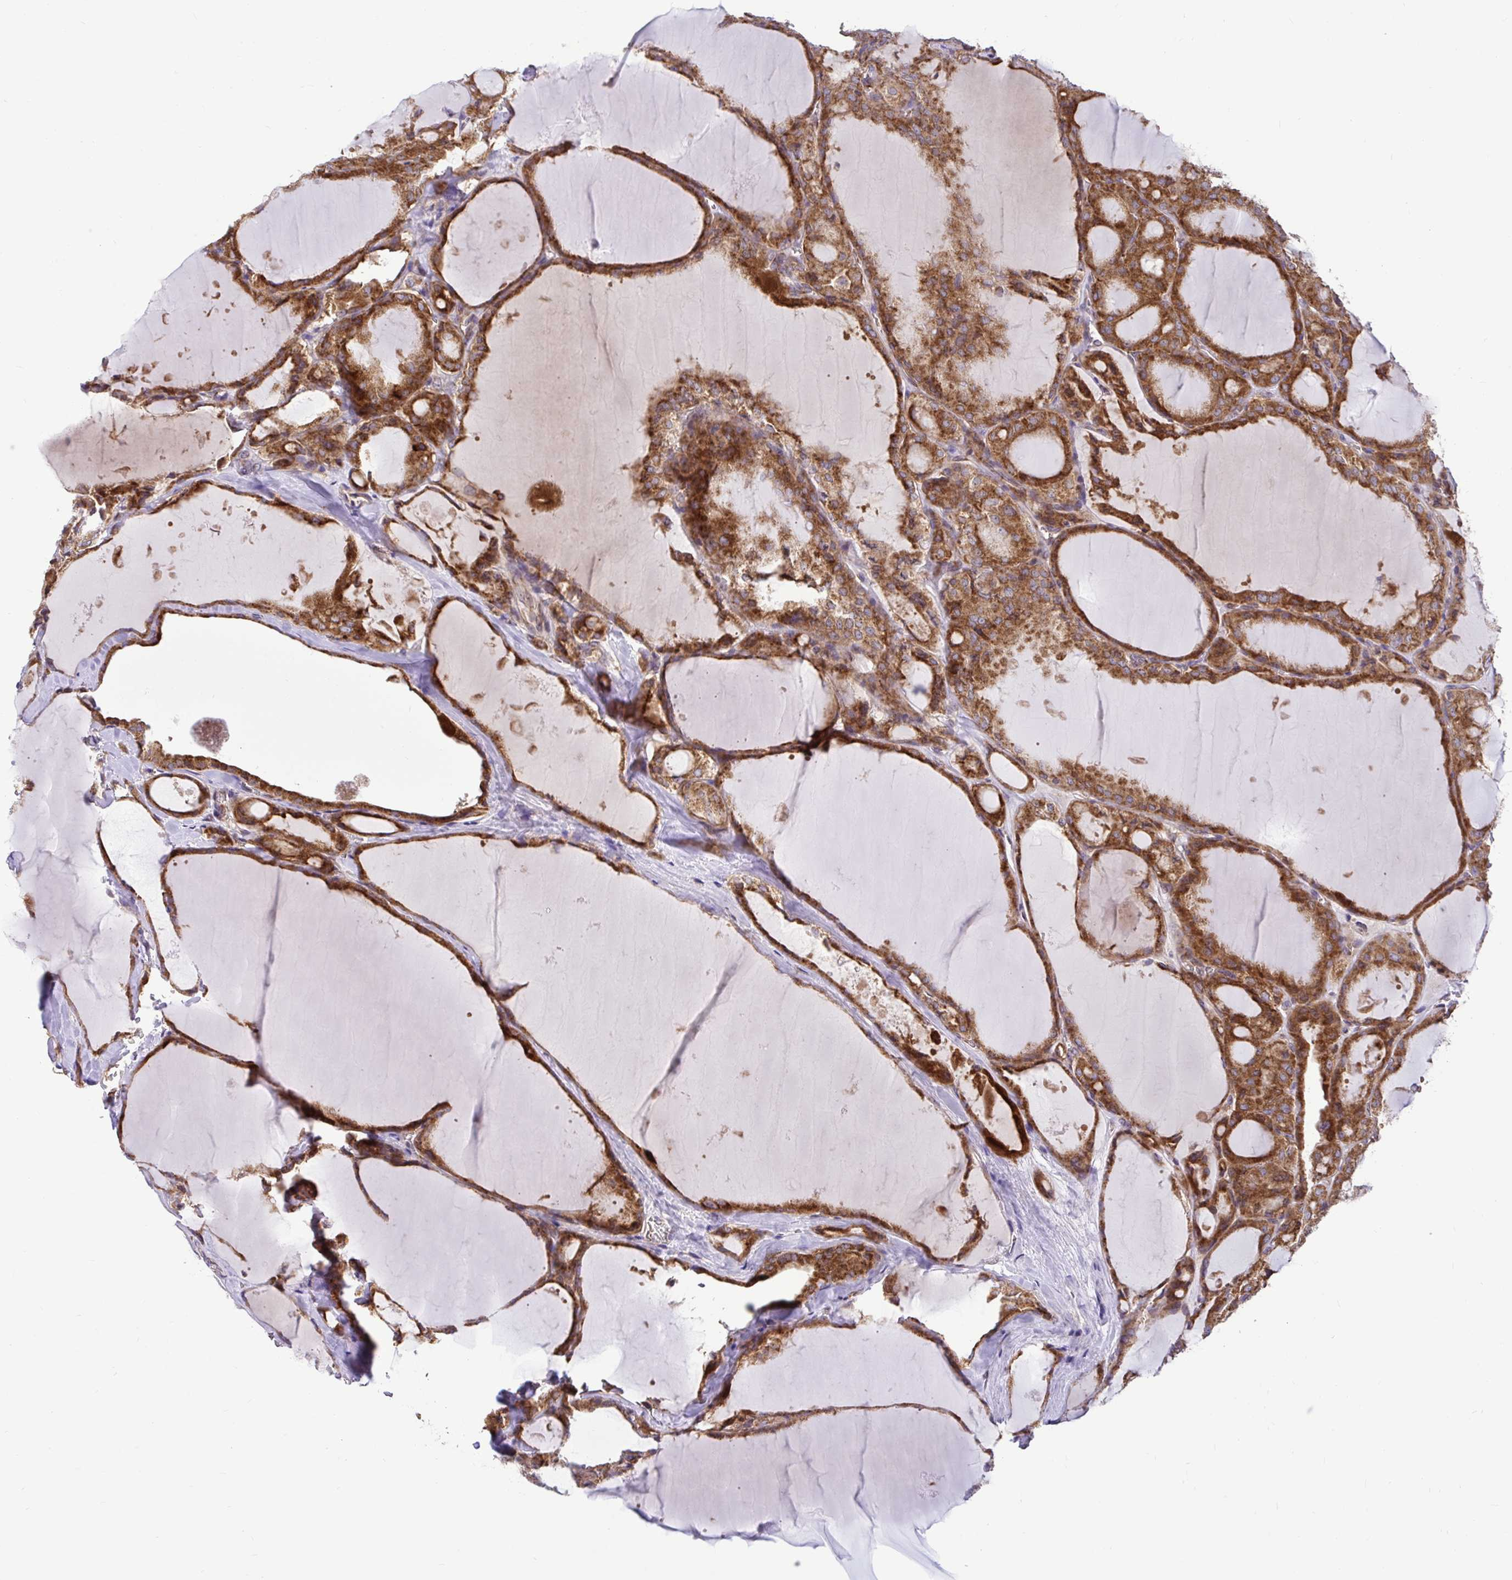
{"staining": {"intensity": "strong", "quantity": ">75%", "location": "cytoplasmic/membranous"}, "tissue": "thyroid cancer", "cell_type": "Tumor cells", "image_type": "cancer", "snomed": [{"axis": "morphology", "description": "Papillary adenocarcinoma, NOS"}, {"axis": "topography", "description": "Thyroid gland"}], "caption": "The immunohistochemical stain shows strong cytoplasmic/membranous expression in tumor cells of thyroid cancer (papillary adenocarcinoma) tissue. (IHC, brightfield microscopy, high magnification).", "gene": "VTI1B", "patient": {"sex": "male", "age": 87}}